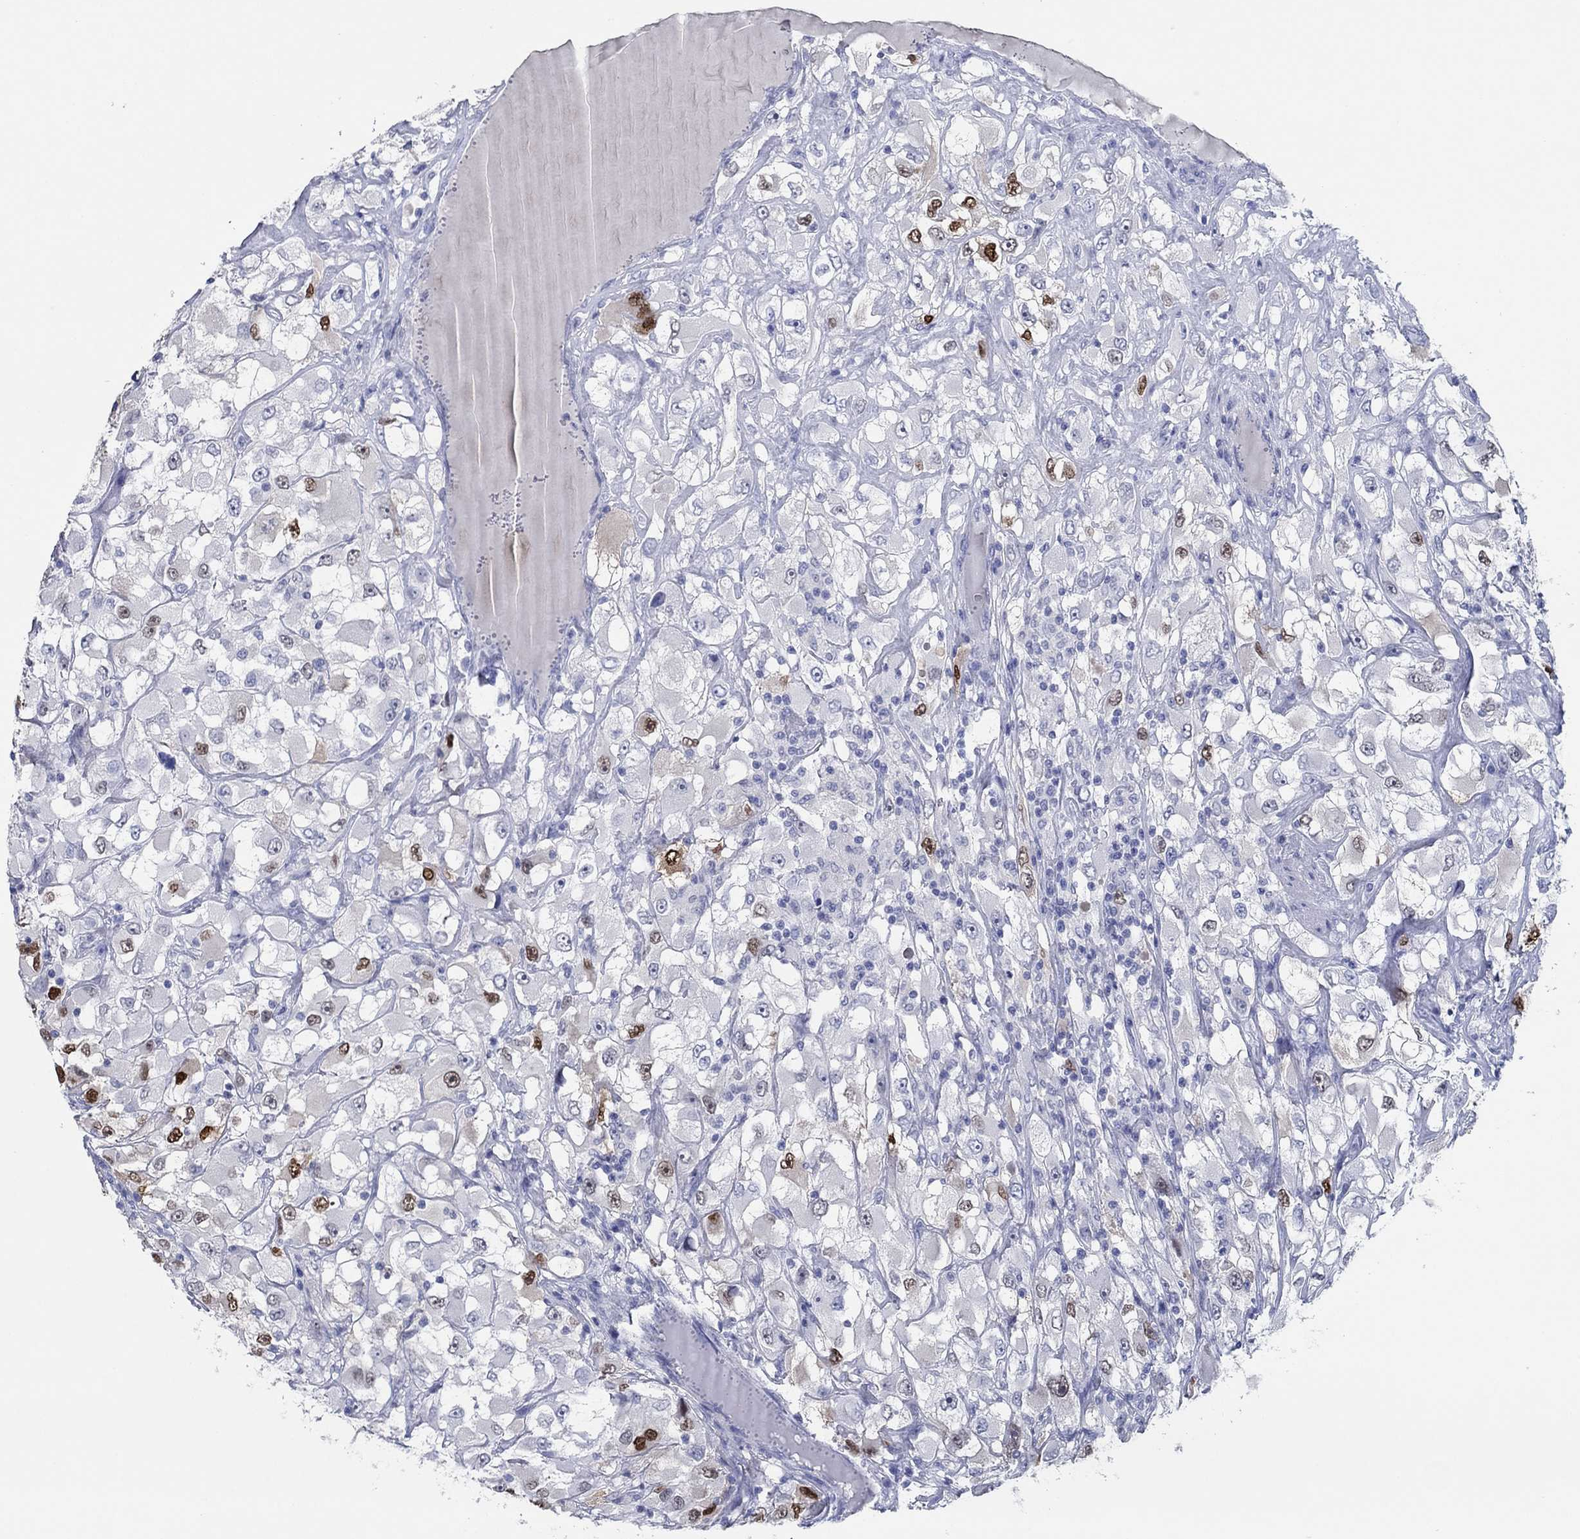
{"staining": {"intensity": "strong", "quantity": "<25%", "location": "nuclear"}, "tissue": "renal cancer", "cell_type": "Tumor cells", "image_type": "cancer", "snomed": [{"axis": "morphology", "description": "Adenocarcinoma, NOS"}, {"axis": "topography", "description": "Kidney"}], "caption": "This micrograph displays IHC staining of human adenocarcinoma (renal), with medium strong nuclear expression in approximately <25% of tumor cells.", "gene": "POU5F1", "patient": {"sex": "female", "age": 52}}